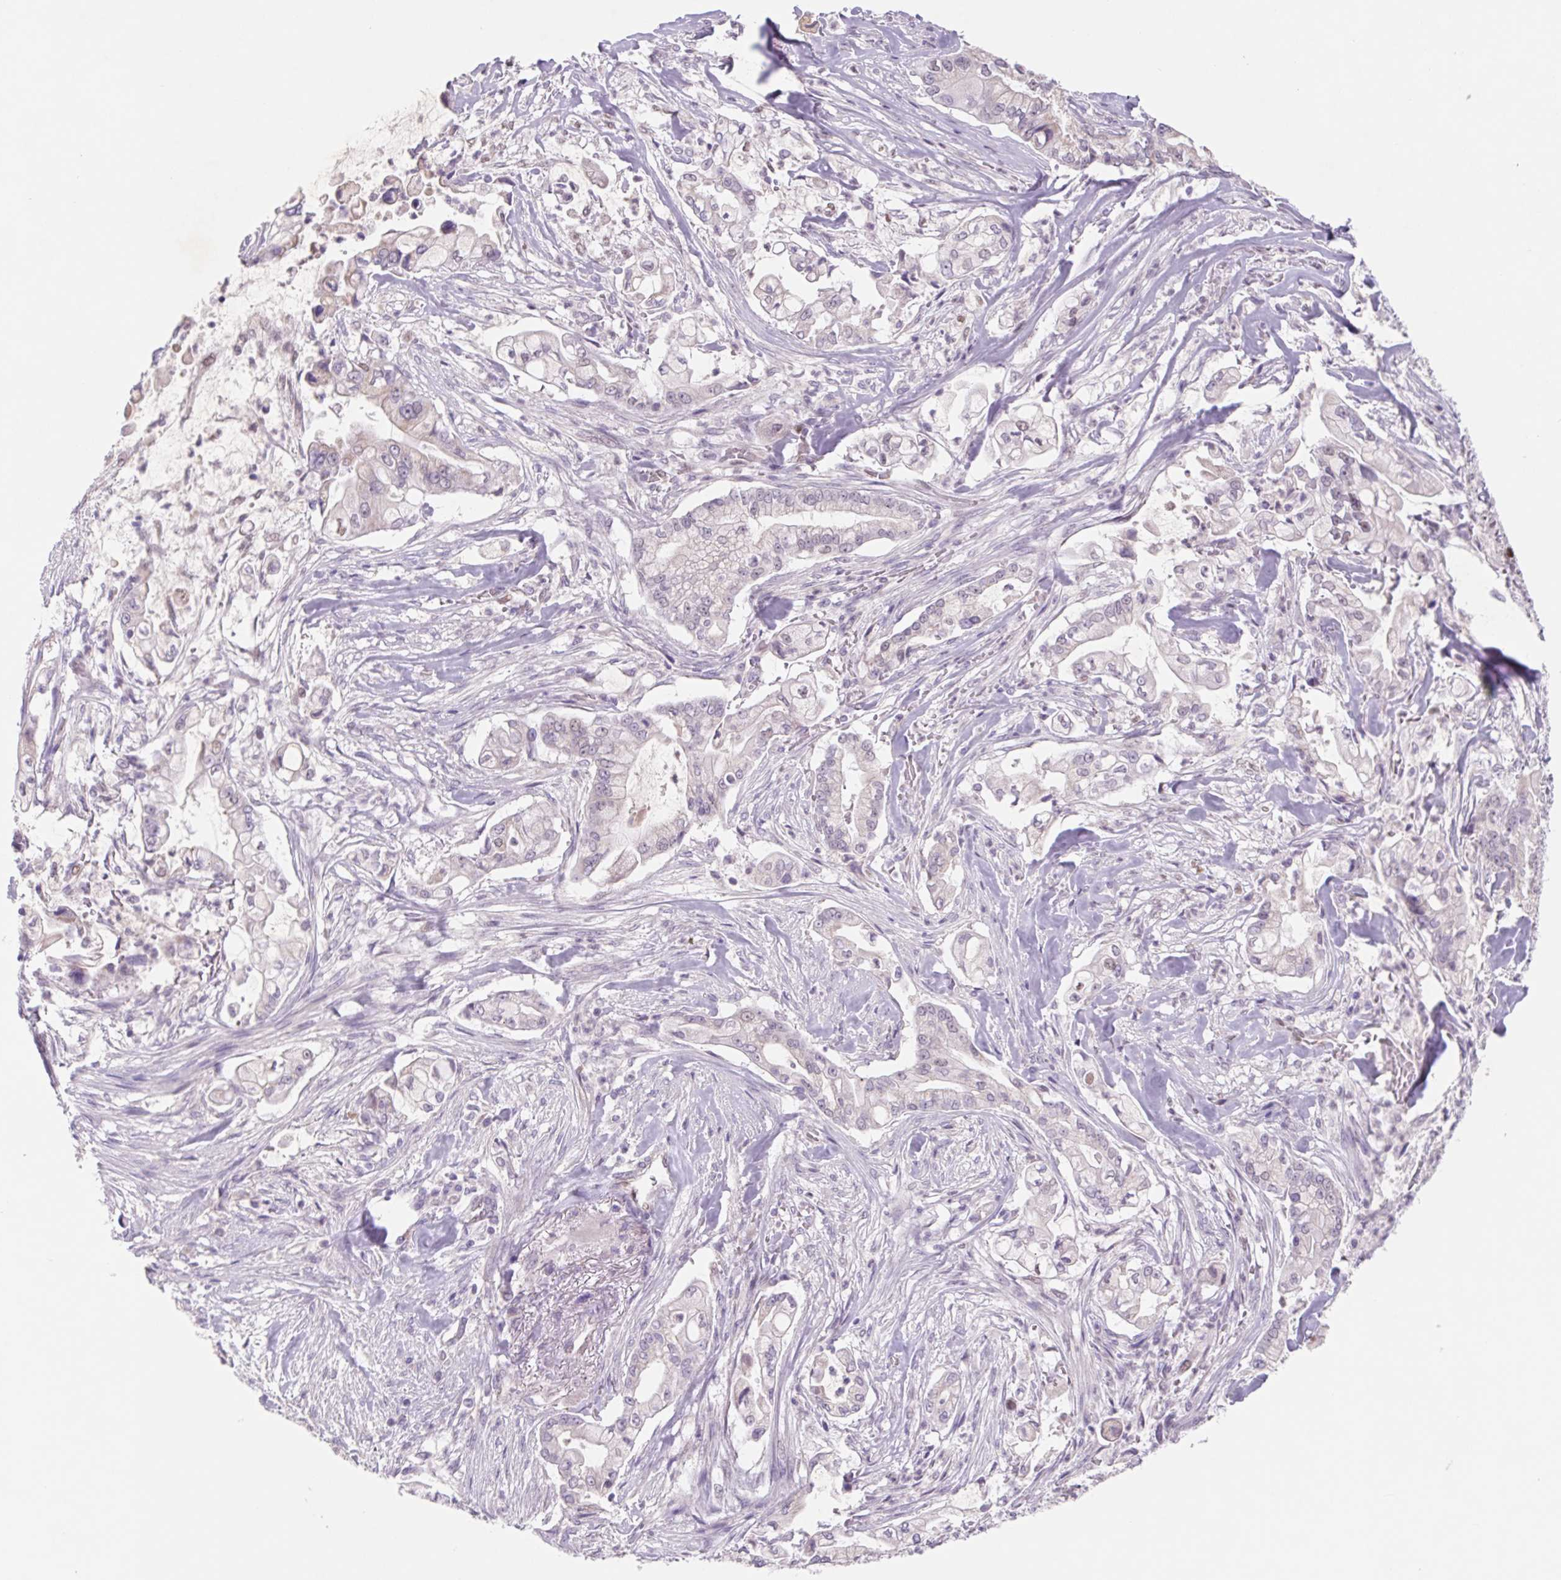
{"staining": {"intensity": "negative", "quantity": "none", "location": "none"}, "tissue": "pancreatic cancer", "cell_type": "Tumor cells", "image_type": "cancer", "snomed": [{"axis": "morphology", "description": "Adenocarcinoma, NOS"}, {"axis": "topography", "description": "Pancreas"}], "caption": "Protein analysis of pancreatic cancer shows no significant expression in tumor cells.", "gene": "DPPA5", "patient": {"sex": "female", "age": 69}}